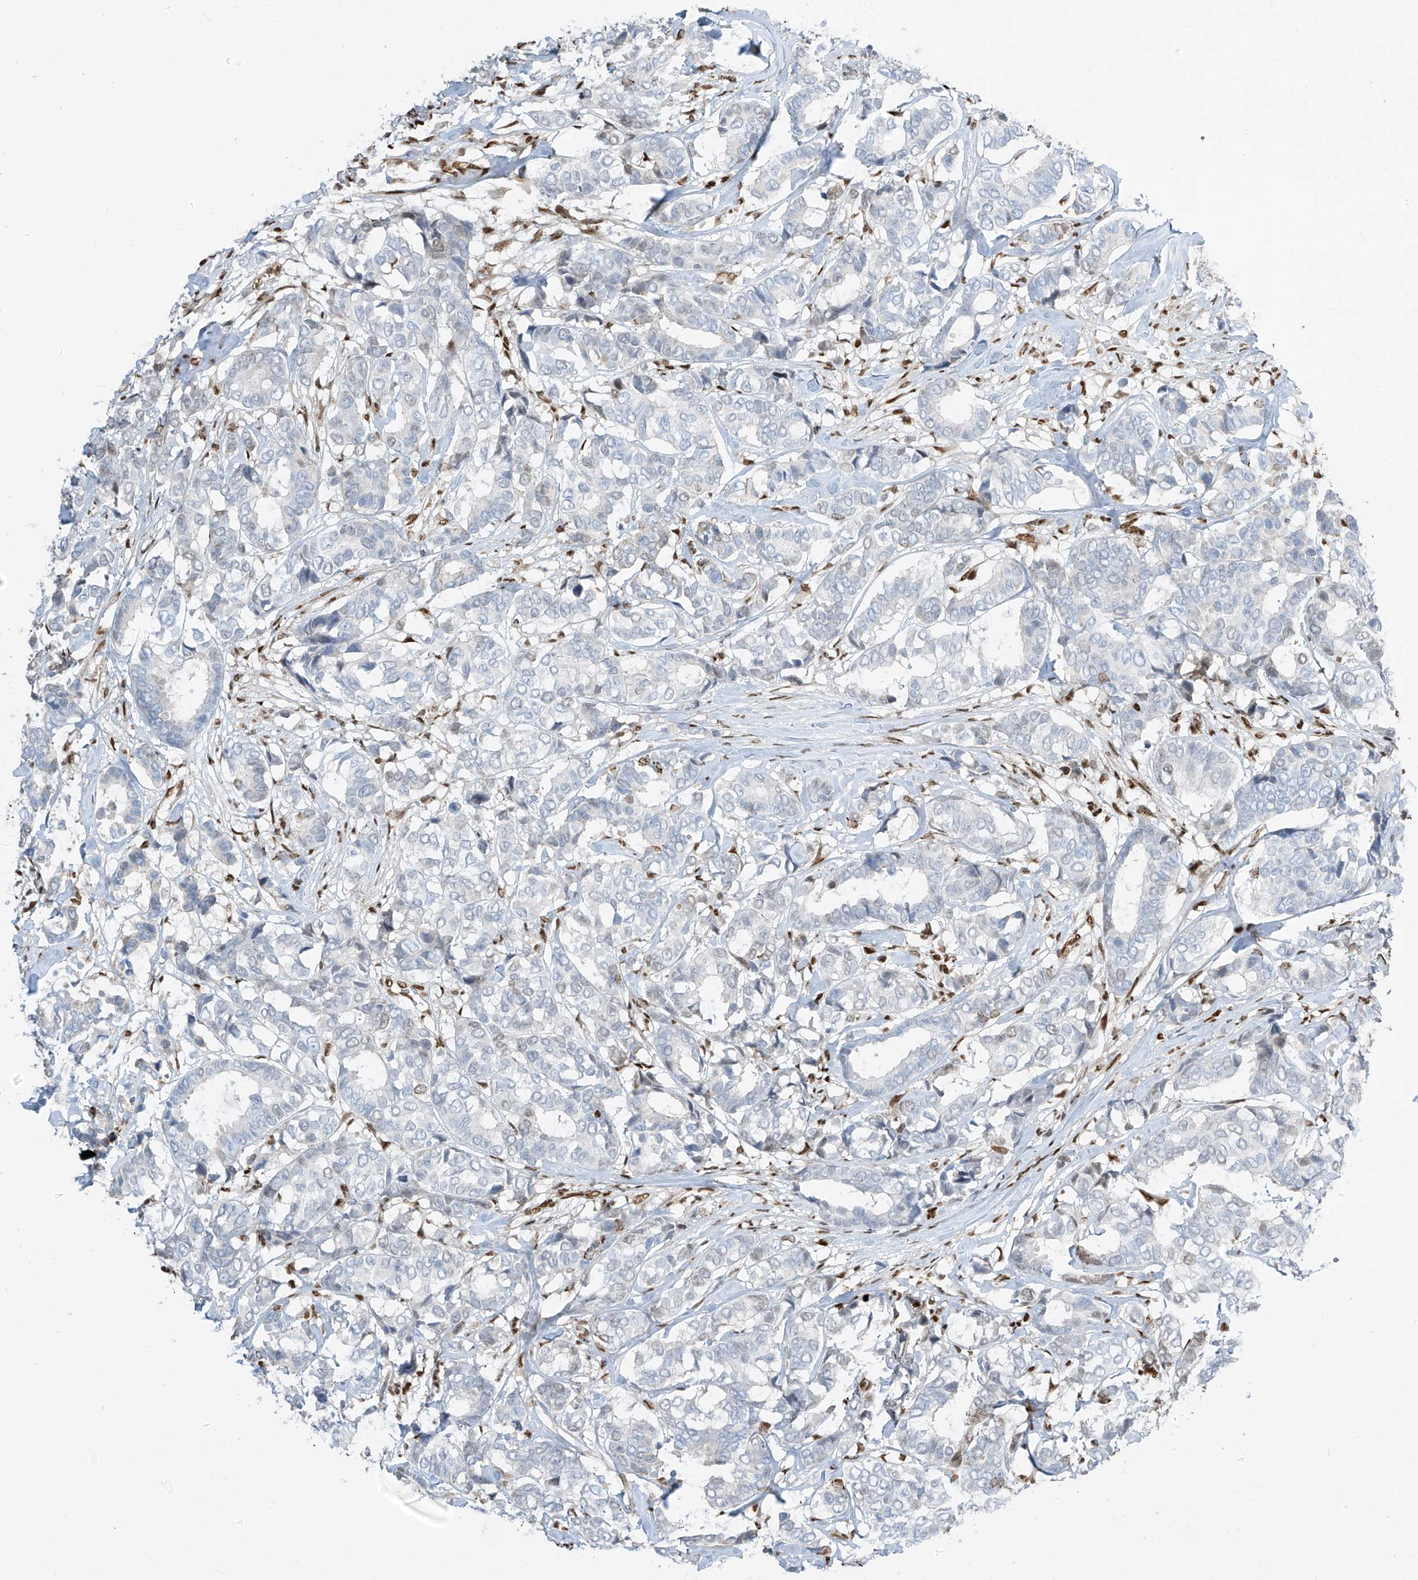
{"staining": {"intensity": "negative", "quantity": "none", "location": "none"}, "tissue": "breast cancer", "cell_type": "Tumor cells", "image_type": "cancer", "snomed": [{"axis": "morphology", "description": "Duct carcinoma"}, {"axis": "topography", "description": "Breast"}], "caption": "Image shows no significant protein staining in tumor cells of breast cancer (infiltrating ductal carcinoma). (Stains: DAB (3,3'-diaminobenzidine) immunohistochemistry (IHC) with hematoxylin counter stain, Microscopy: brightfield microscopy at high magnification).", "gene": "PM20D2", "patient": {"sex": "female", "age": 87}}